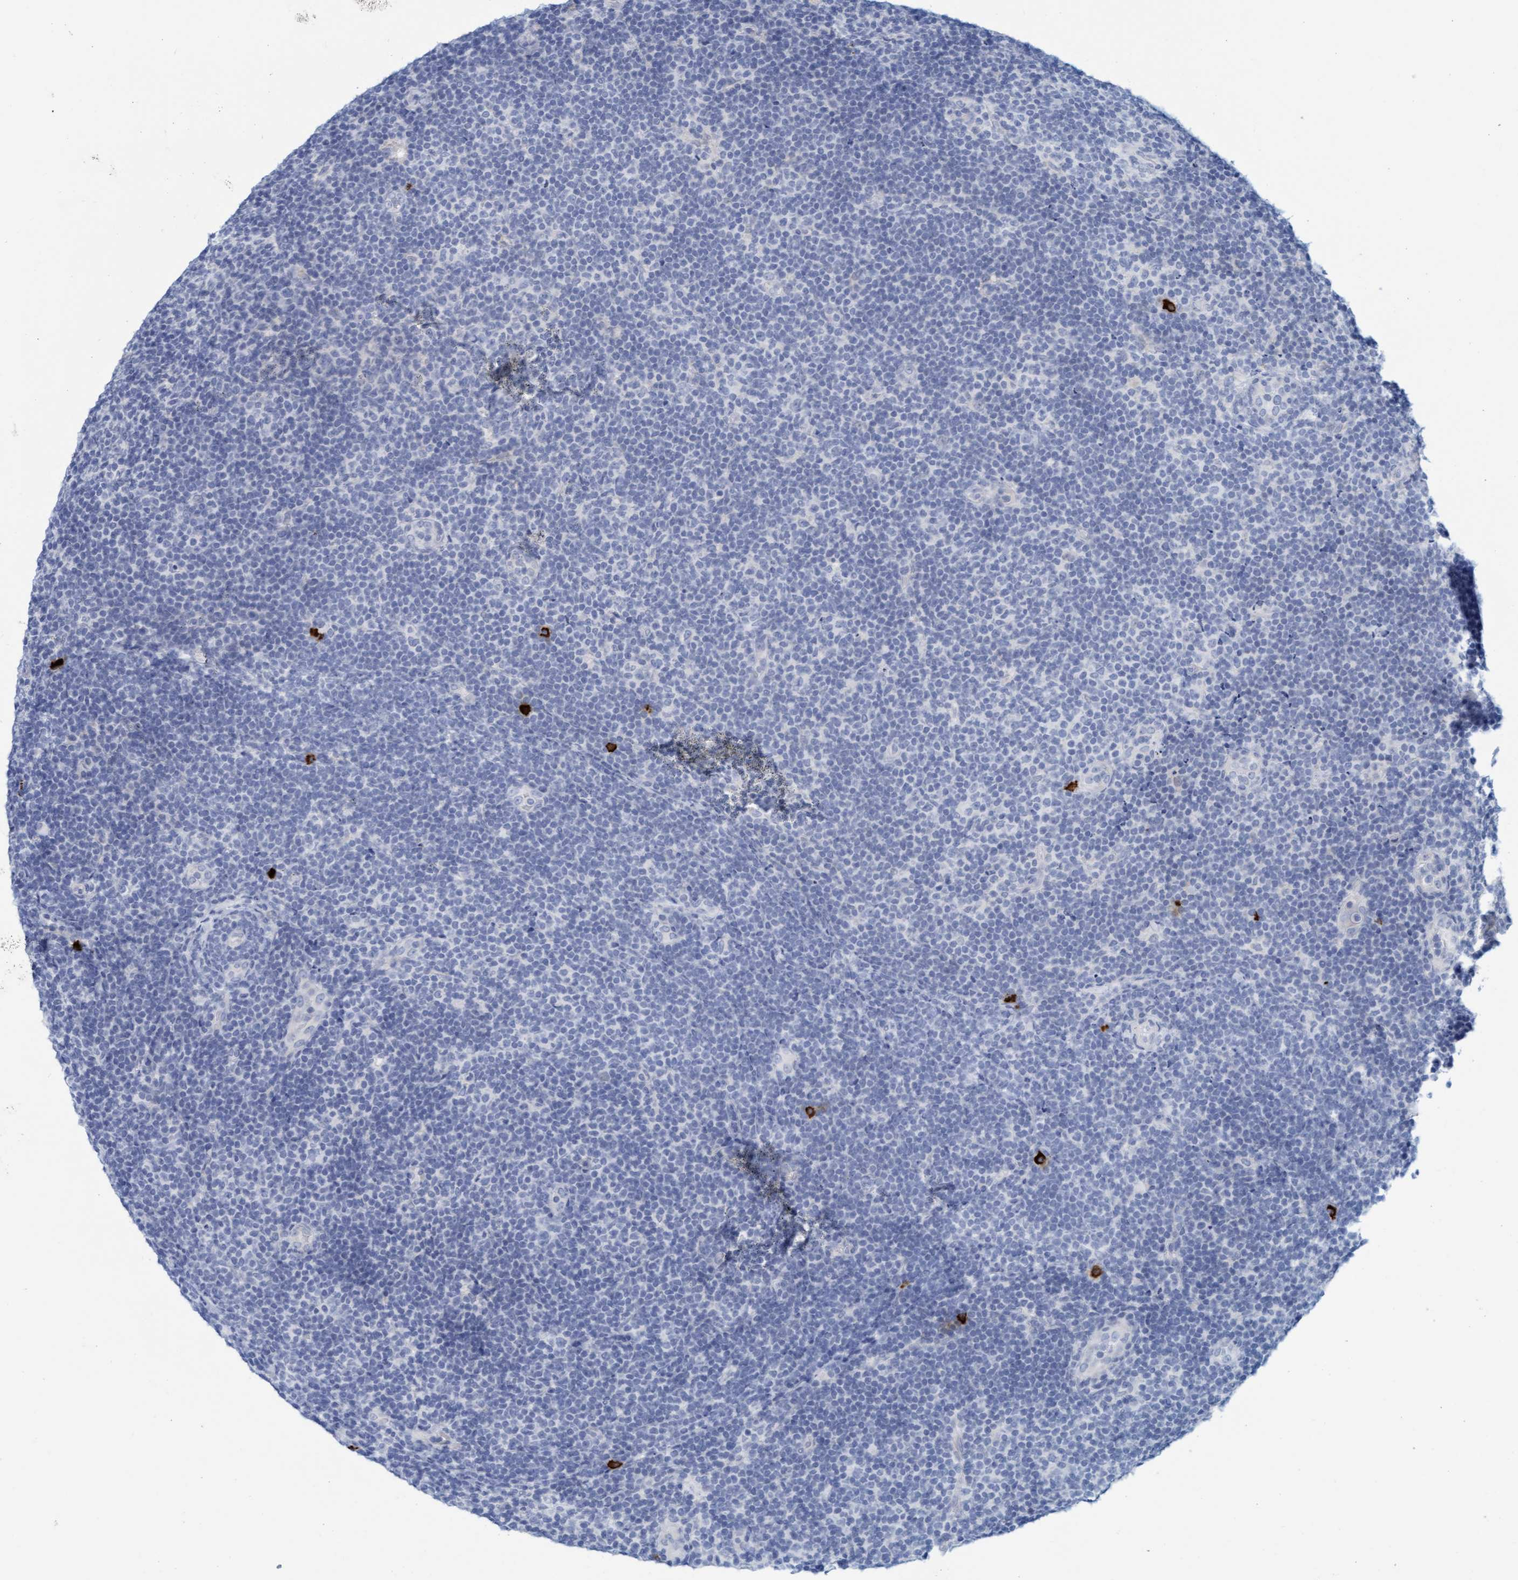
{"staining": {"intensity": "negative", "quantity": "none", "location": "none"}, "tissue": "lymphoma", "cell_type": "Tumor cells", "image_type": "cancer", "snomed": [{"axis": "morphology", "description": "Hodgkin's disease, NOS"}, {"axis": "topography", "description": "Lymph node"}], "caption": "This is a image of immunohistochemistry staining of lymphoma, which shows no expression in tumor cells.", "gene": "CPA3", "patient": {"sex": "female", "age": 57}}